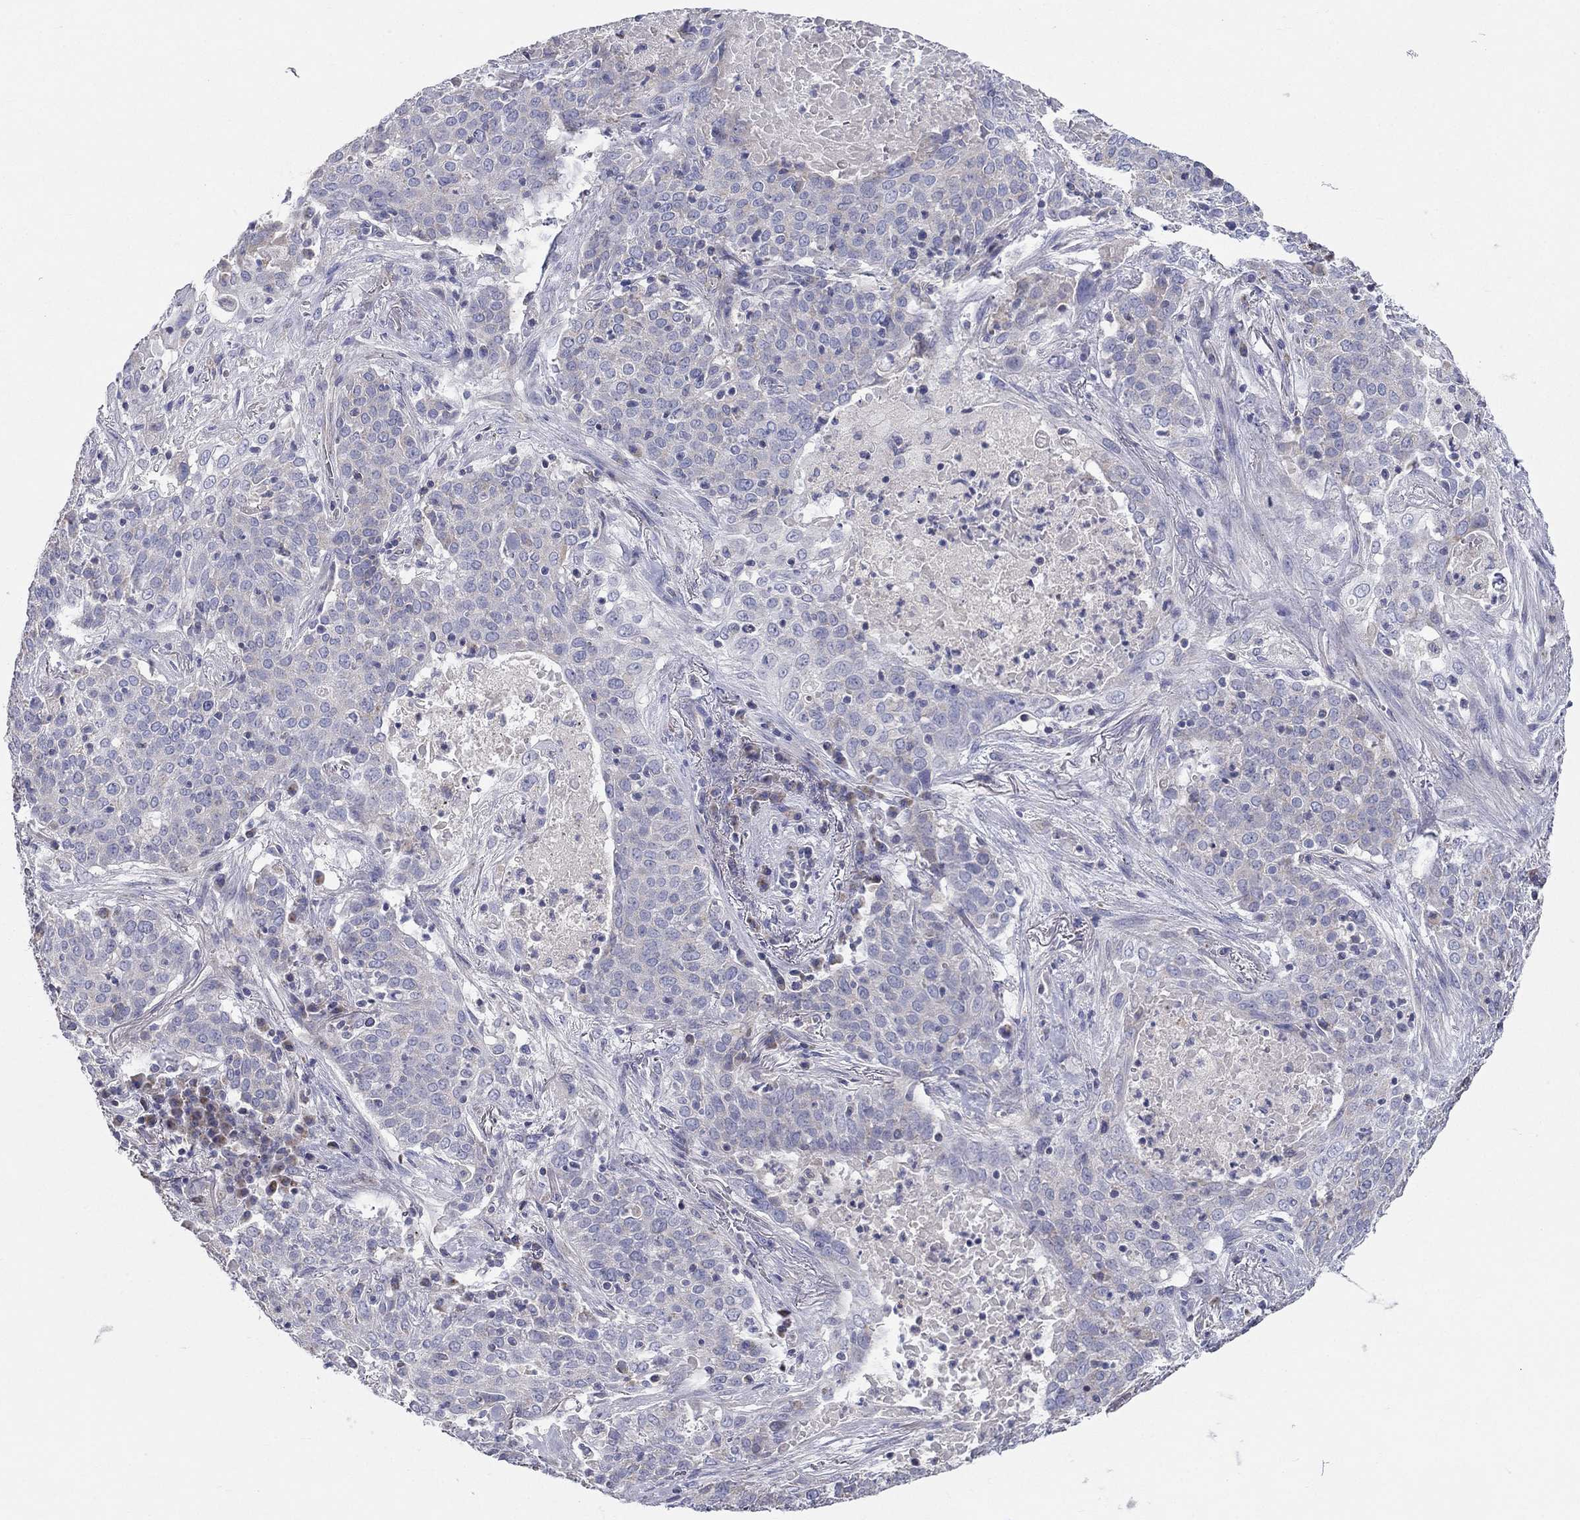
{"staining": {"intensity": "negative", "quantity": "none", "location": "none"}, "tissue": "lung cancer", "cell_type": "Tumor cells", "image_type": "cancer", "snomed": [{"axis": "morphology", "description": "Squamous cell carcinoma, NOS"}, {"axis": "topography", "description": "Lung"}], "caption": "Immunohistochemical staining of lung cancer (squamous cell carcinoma) reveals no significant expression in tumor cells.", "gene": "RCAN1", "patient": {"sex": "male", "age": 82}}